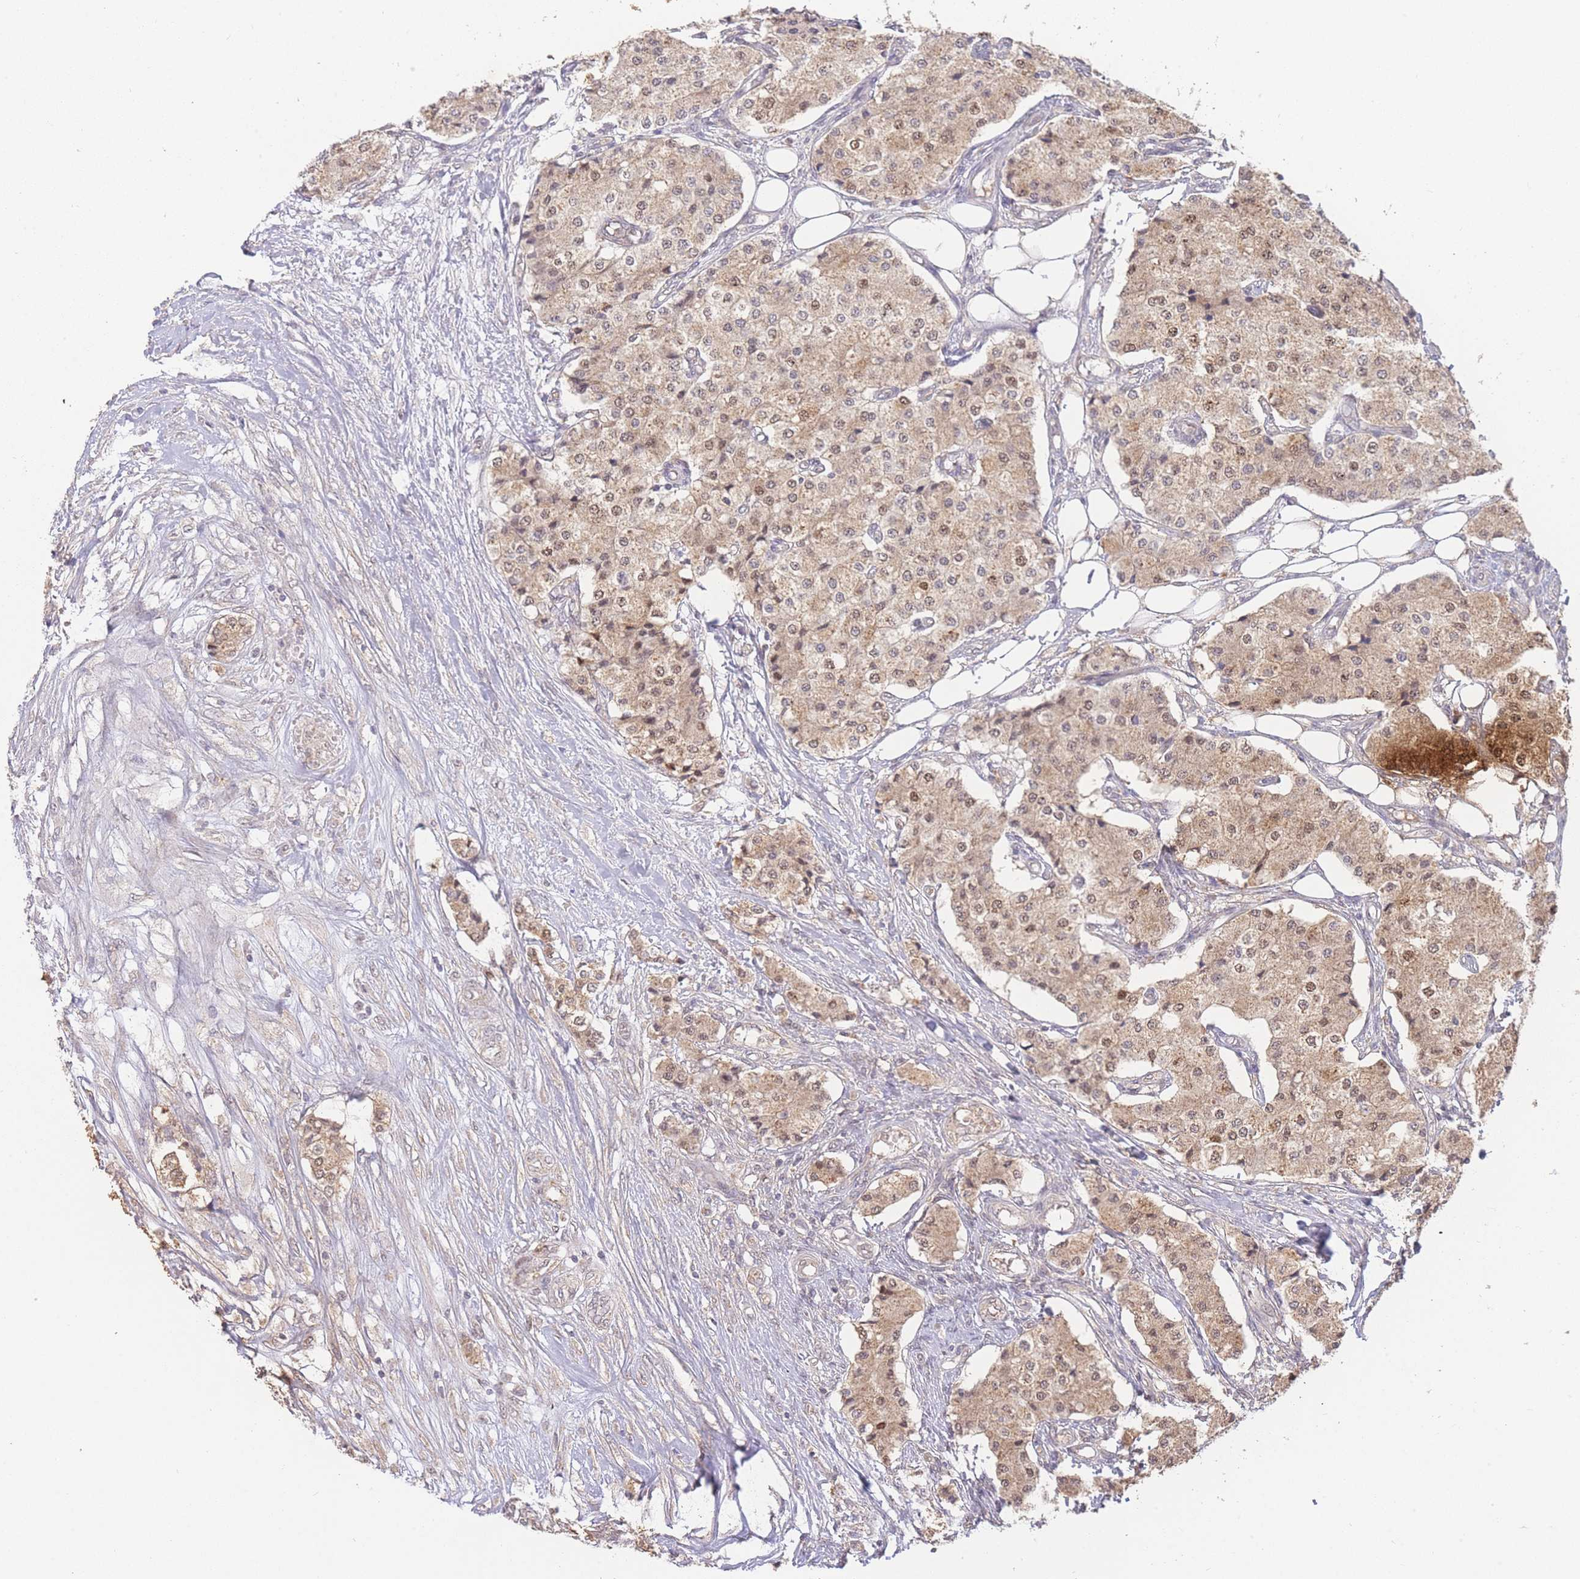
{"staining": {"intensity": "moderate", "quantity": ">75%", "location": "cytoplasmic/membranous,nuclear"}, "tissue": "carcinoid", "cell_type": "Tumor cells", "image_type": "cancer", "snomed": [{"axis": "morphology", "description": "Carcinoid, malignant, NOS"}, {"axis": "topography", "description": "Colon"}], "caption": "Carcinoid (malignant) stained for a protein demonstrates moderate cytoplasmic/membranous and nuclear positivity in tumor cells.", "gene": "RNF144B", "patient": {"sex": "female", "age": 52}}